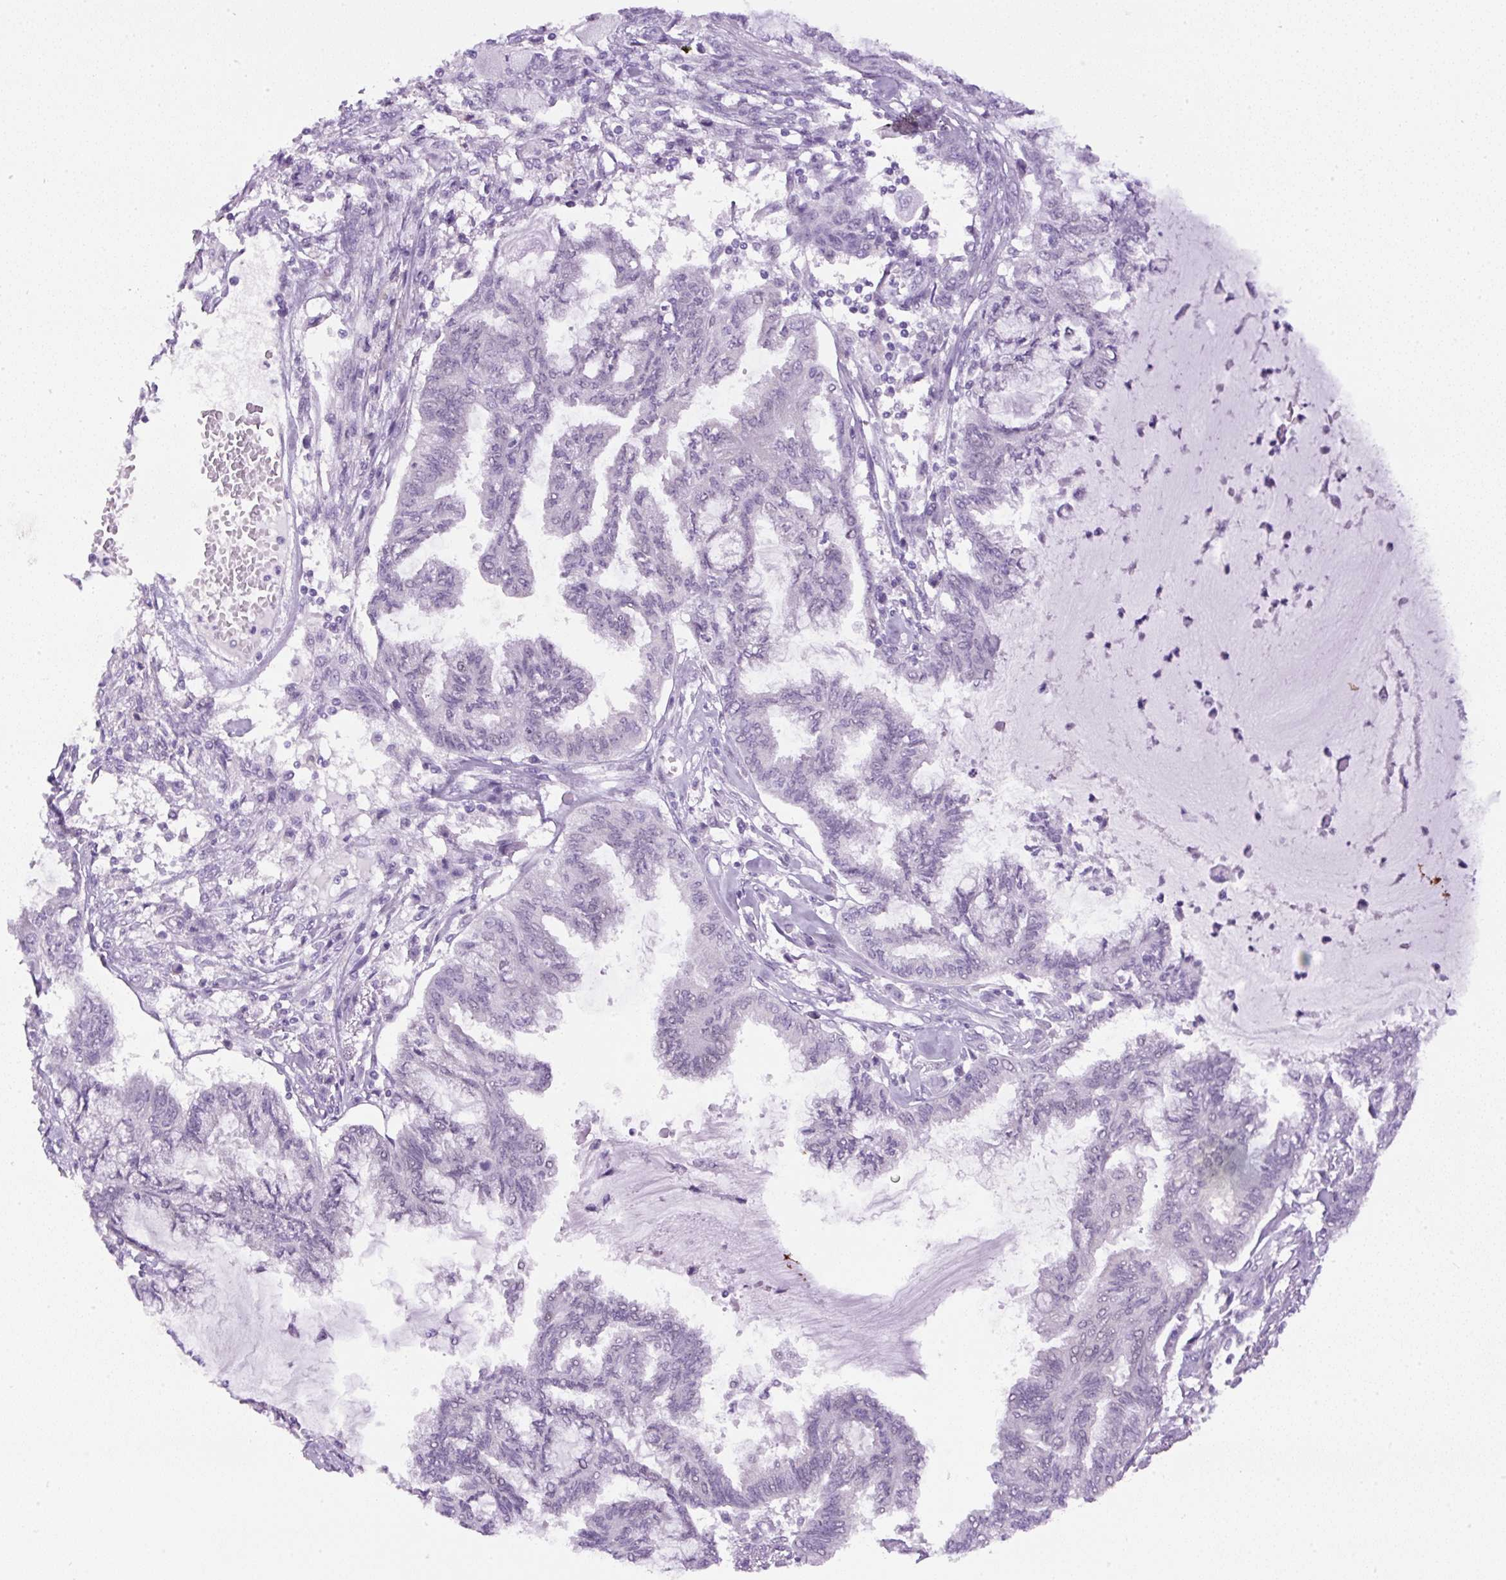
{"staining": {"intensity": "negative", "quantity": "none", "location": "none"}, "tissue": "endometrial cancer", "cell_type": "Tumor cells", "image_type": "cancer", "snomed": [{"axis": "morphology", "description": "Adenocarcinoma, NOS"}, {"axis": "topography", "description": "Endometrium"}], "caption": "IHC image of endometrial cancer stained for a protein (brown), which reveals no staining in tumor cells.", "gene": "RHBDD2", "patient": {"sex": "female", "age": 86}}